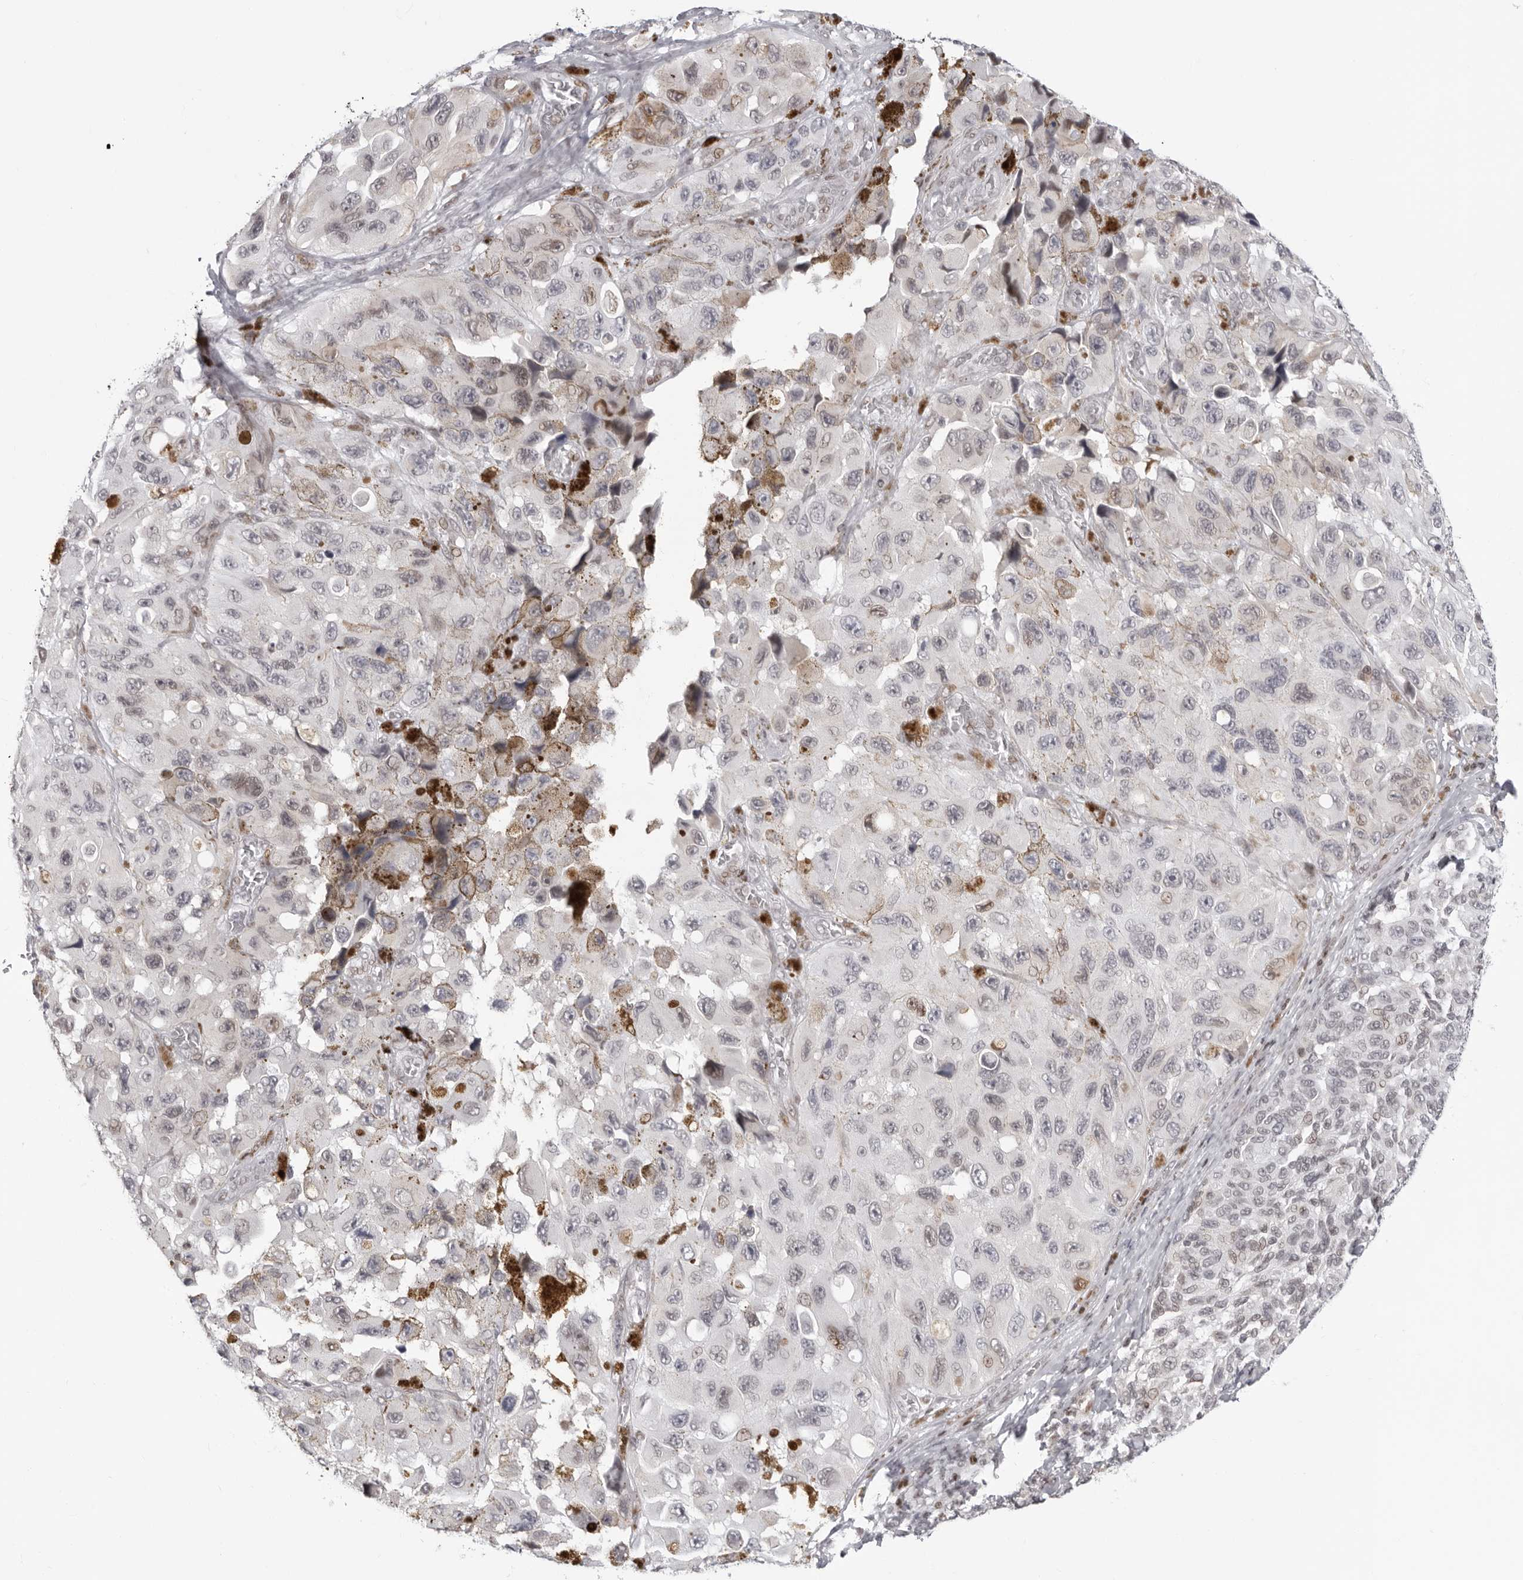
{"staining": {"intensity": "weak", "quantity": "25%-75%", "location": "nuclear"}, "tissue": "melanoma", "cell_type": "Tumor cells", "image_type": "cancer", "snomed": [{"axis": "morphology", "description": "Malignant melanoma, NOS"}, {"axis": "topography", "description": "Skin"}], "caption": "The histopathology image exhibits immunohistochemical staining of malignant melanoma. There is weak nuclear expression is seen in approximately 25%-75% of tumor cells. (Brightfield microscopy of DAB IHC at high magnification).", "gene": "NTPCR", "patient": {"sex": "female", "age": 73}}